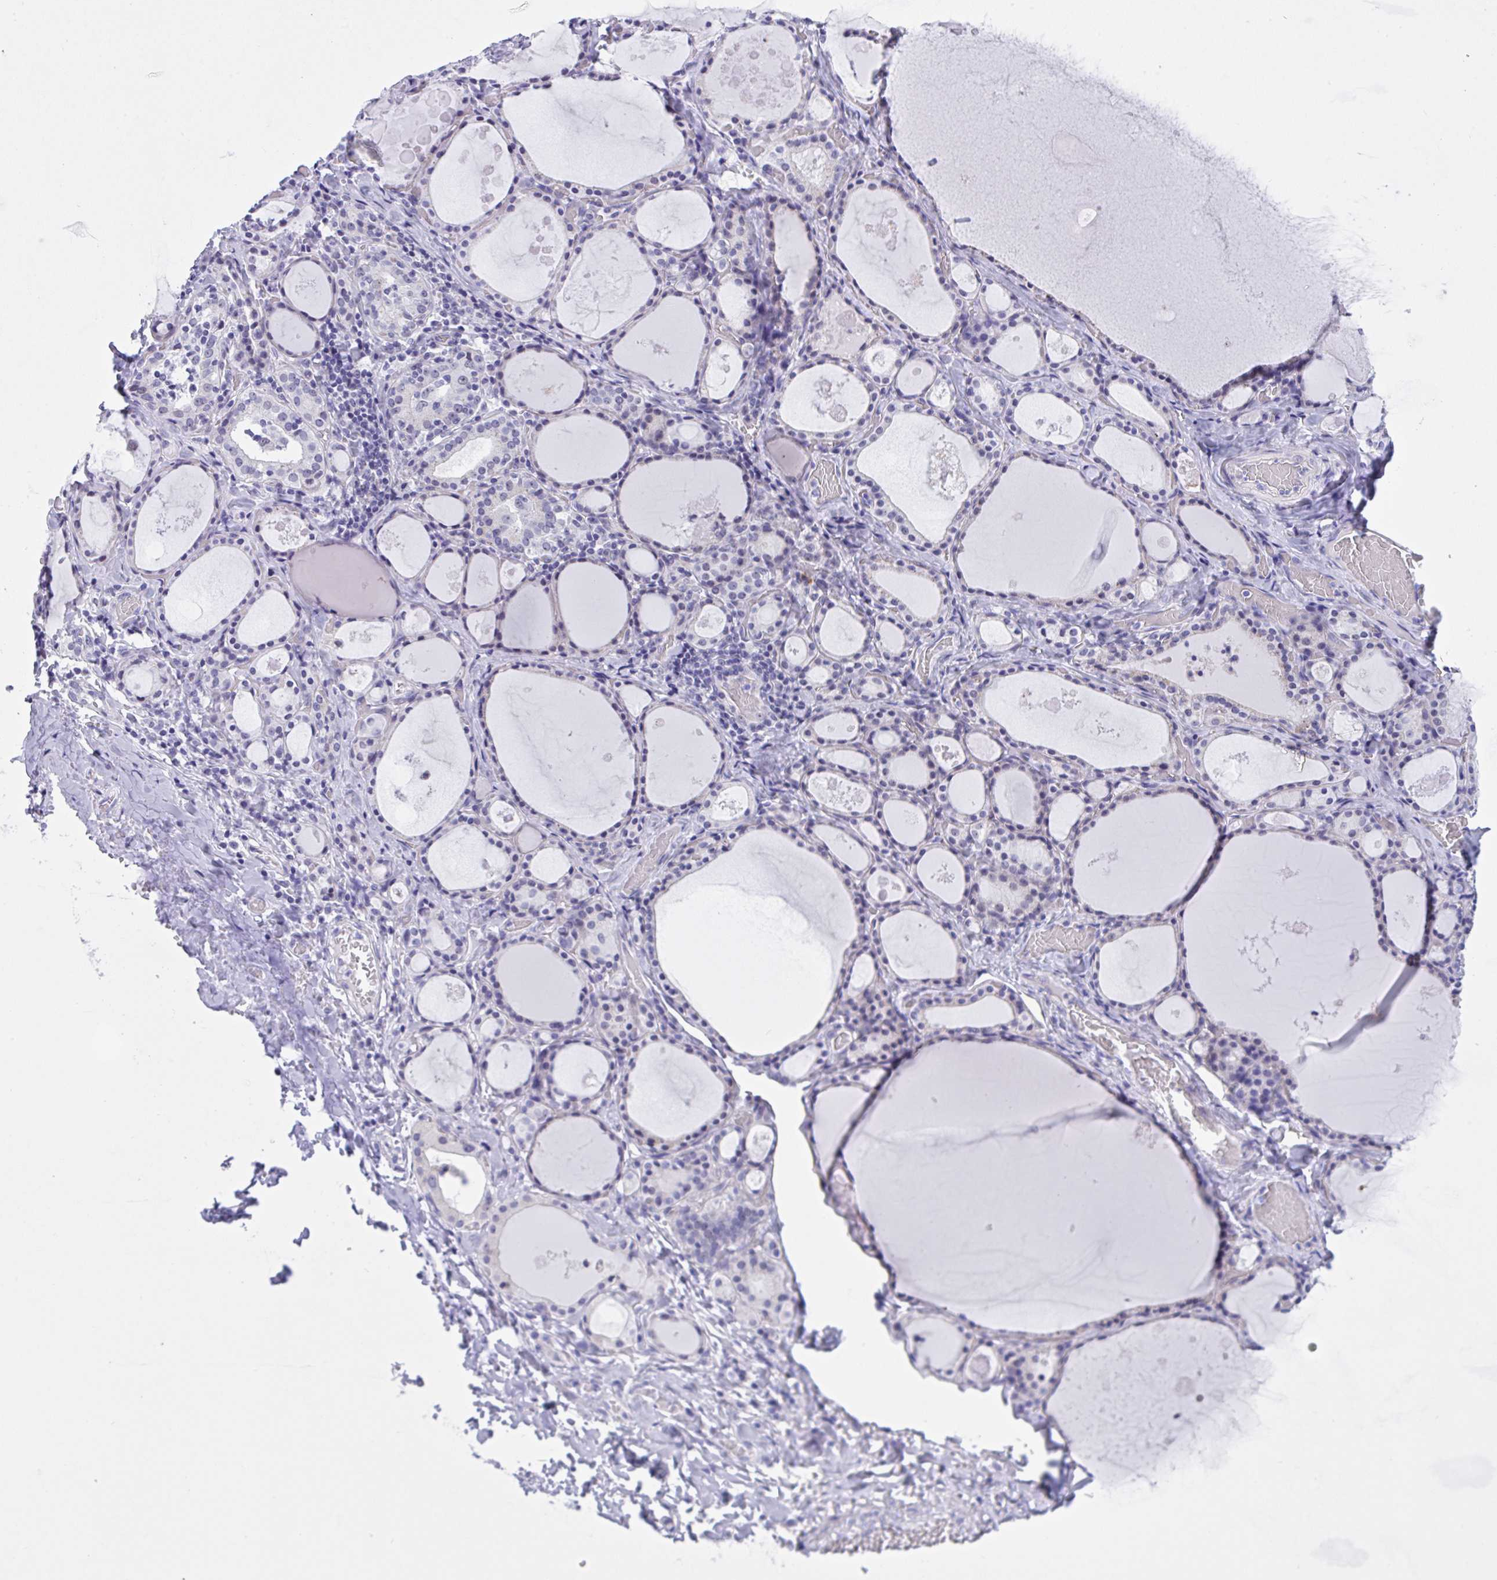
{"staining": {"intensity": "negative", "quantity": "none", "location": "none"}, "tissue": "thyroid gland", "cell_type": "Glandular cells", "image_type": "normal", "snomed": [{"axis": "morphology", "description": "Normal tissue, NOS"}, {"axis": "topography", "description": "Thyroid gland"}], "caption": "The image reveals no staining of glandular cells in unremarkable thyroid gland. (DAB immunohistochemistry with hematoxylin counter stain).", "gene": "YBX2", "patient": {"sex": "male", "age": 56}}